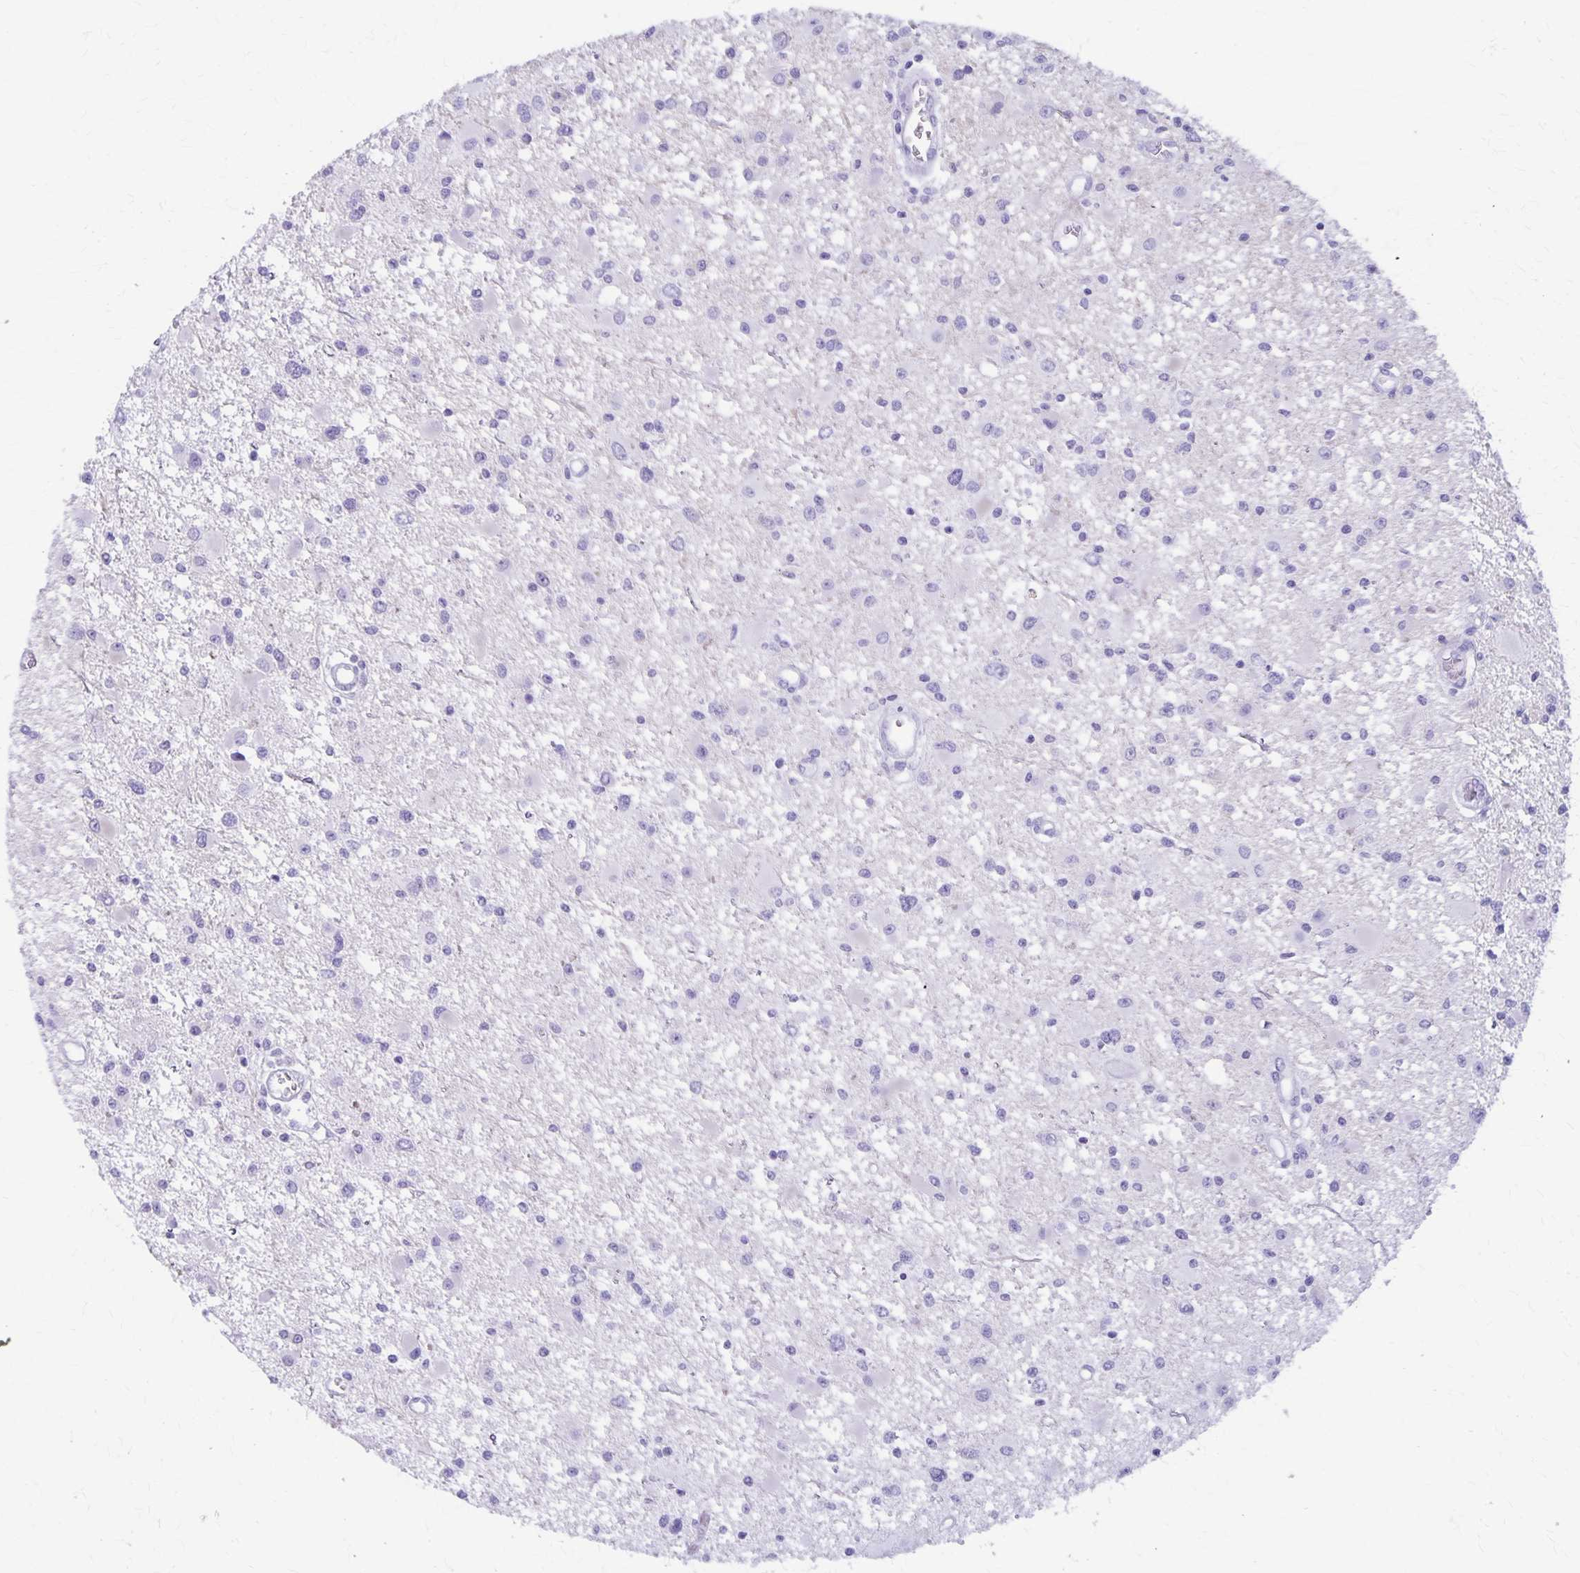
{"staining": {"intensity": "negative", "quantity": "none", "location": "none"}, "tissue": "glioma", "cell_type": "Tumor cells", "image_type": "cancer", "snomed": [{"axis": "morphology", "description": "Glioma, malignant, High grade"}, {"axis": "topography", "description": "Brain"}], "caption": "Human high-grade glioma (malignant) stained for a protein using IHC demonstrates no positivity in tumor cells.", "gene": "DEFA5", "patient": {"sex": "male", "age": 54}}